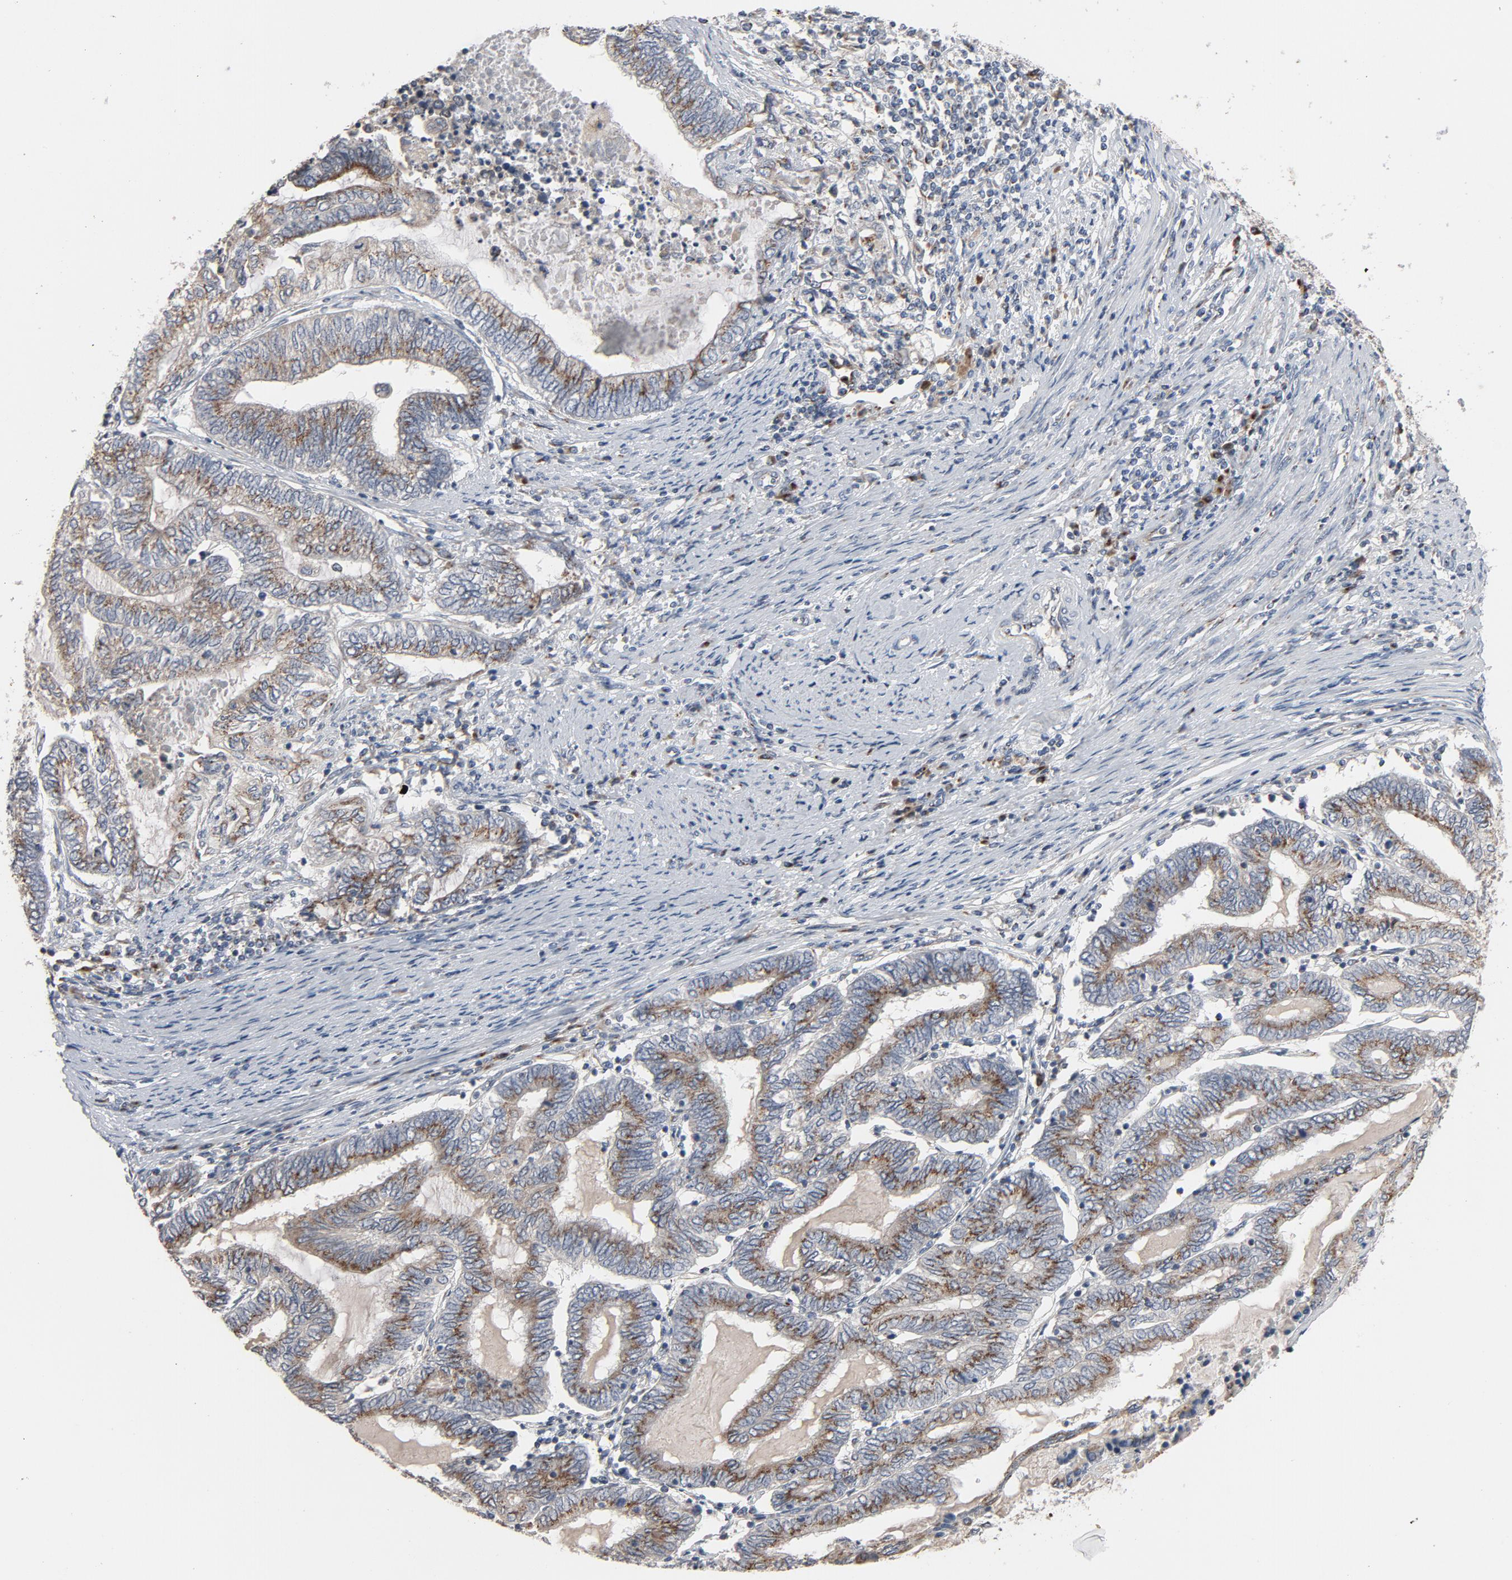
{"staining": {"intensity": "weak", "quantity": ">75%", "location": "cytoplasmic/membranous"}, "tissue": "endometrial cancer", "cell_type": "Tumor cells", "image_type": "cancer", "snomed": [{"axis": "morphology", "description": "Adenocarcinoma, NOS"}, {"axis": "topography", "description": "Endometrium"}], "caption": "Immunohistochemistry (DAB) staining of endometrial cancer reveals weak cytoplasmic/membranous protein staining in approximately >75% of tumor cells.", "gene": "LMAN2", "patient": {"sex": "female", "age": 79}}